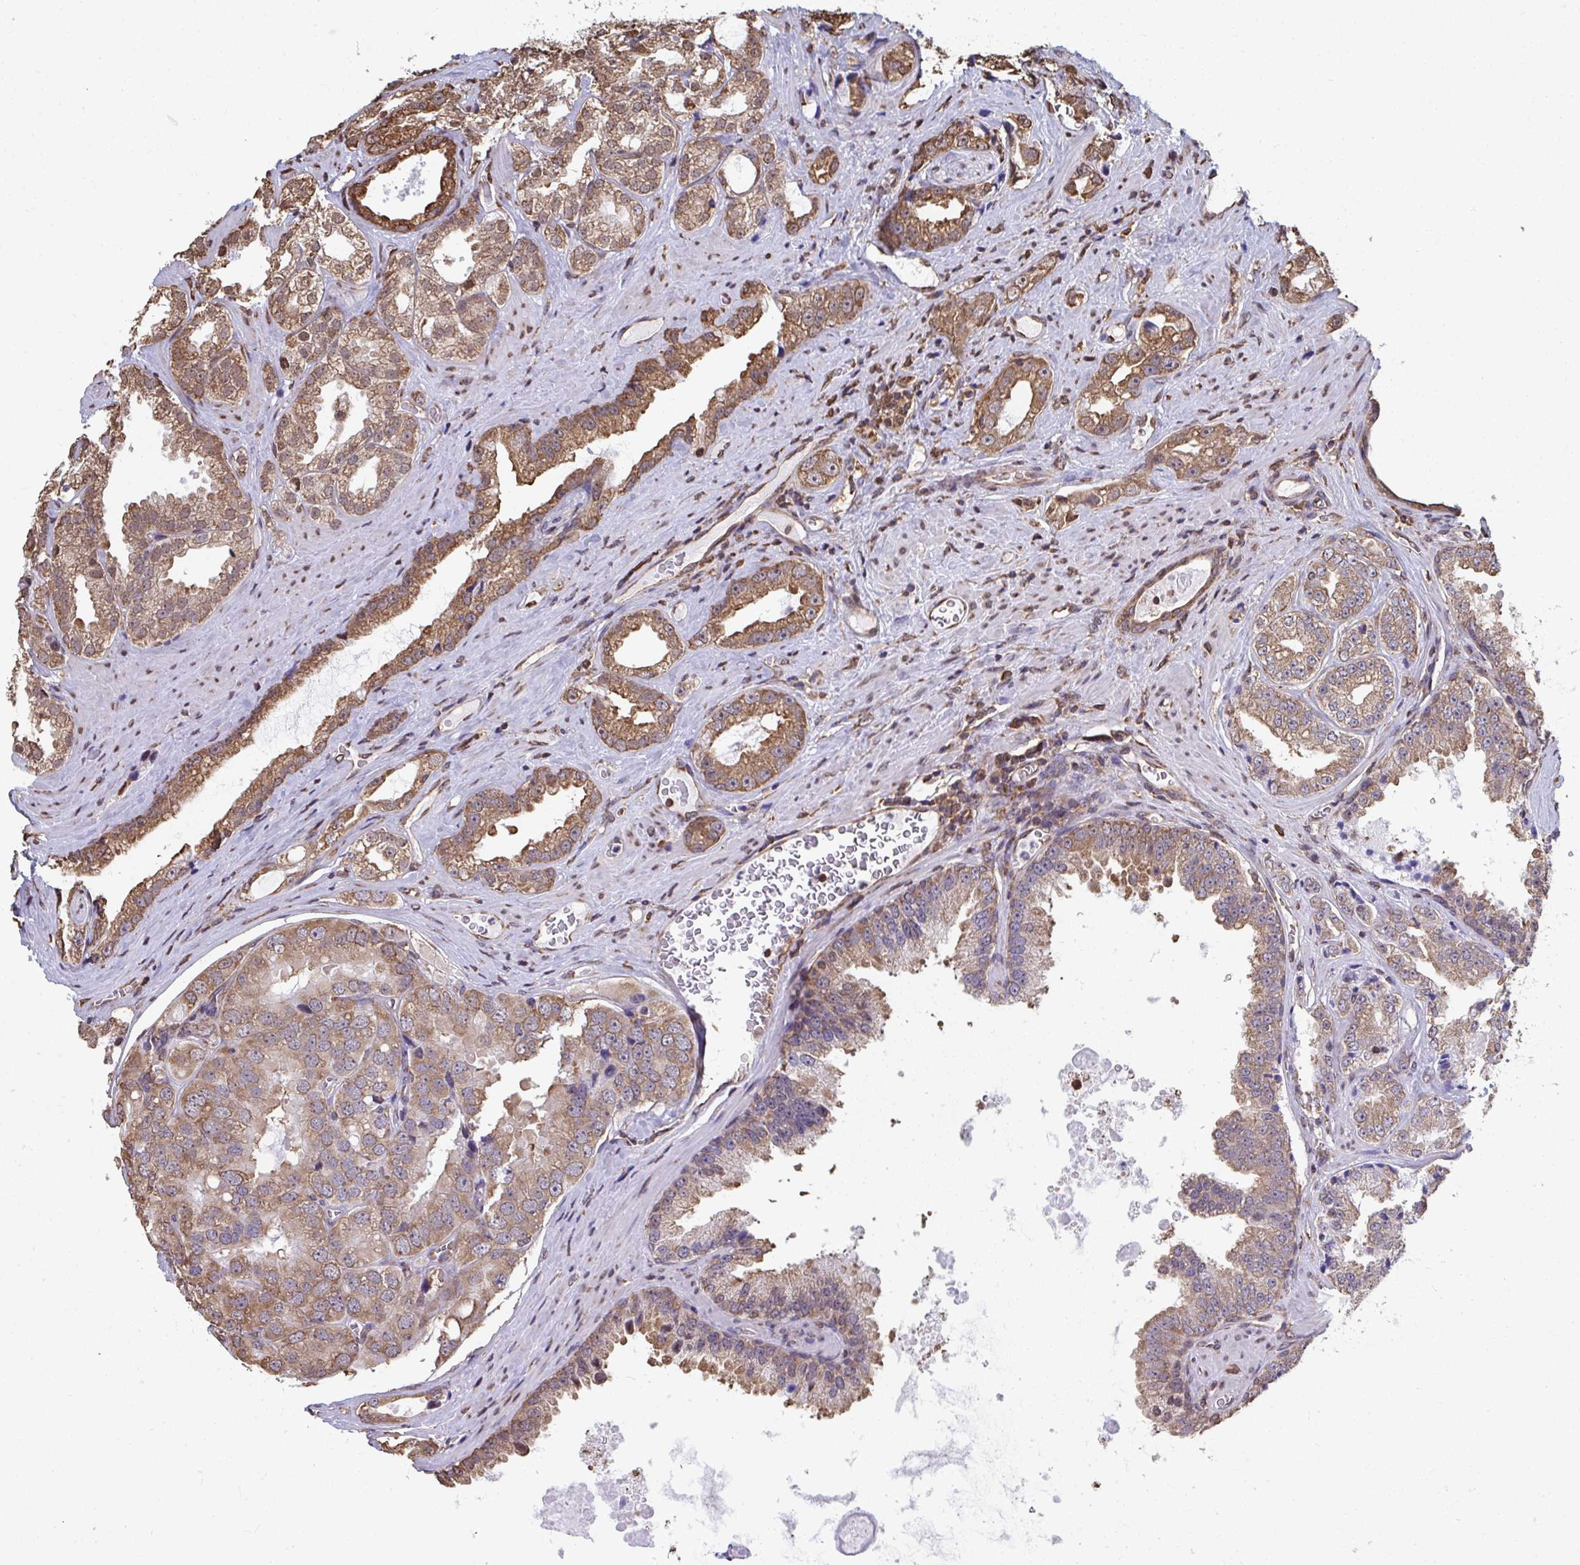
{"staining": {"intensity": "moderate", "quantity": ">75%", "location": "cytoplasmic/membranous"}, "tissue": "prostate cancer", "cell_type": "Tumor cells", "image_type": "cancer", "snomed": [{"axis": "morphology", "description": "Adenocarcinoma, High grade"}, {"axis": "topography", "description": "Prostate"}], "caption": "A brown stain labels moderate cytoplasmic/membranous positivity of a protein in prostate adenocarcinoma (high-grade) tumor cells. (DAB IHC with brightfield microscopy, high magnification).", "gene": "SYNCRIP", "patient": {"sex": "male", "age": 67}}